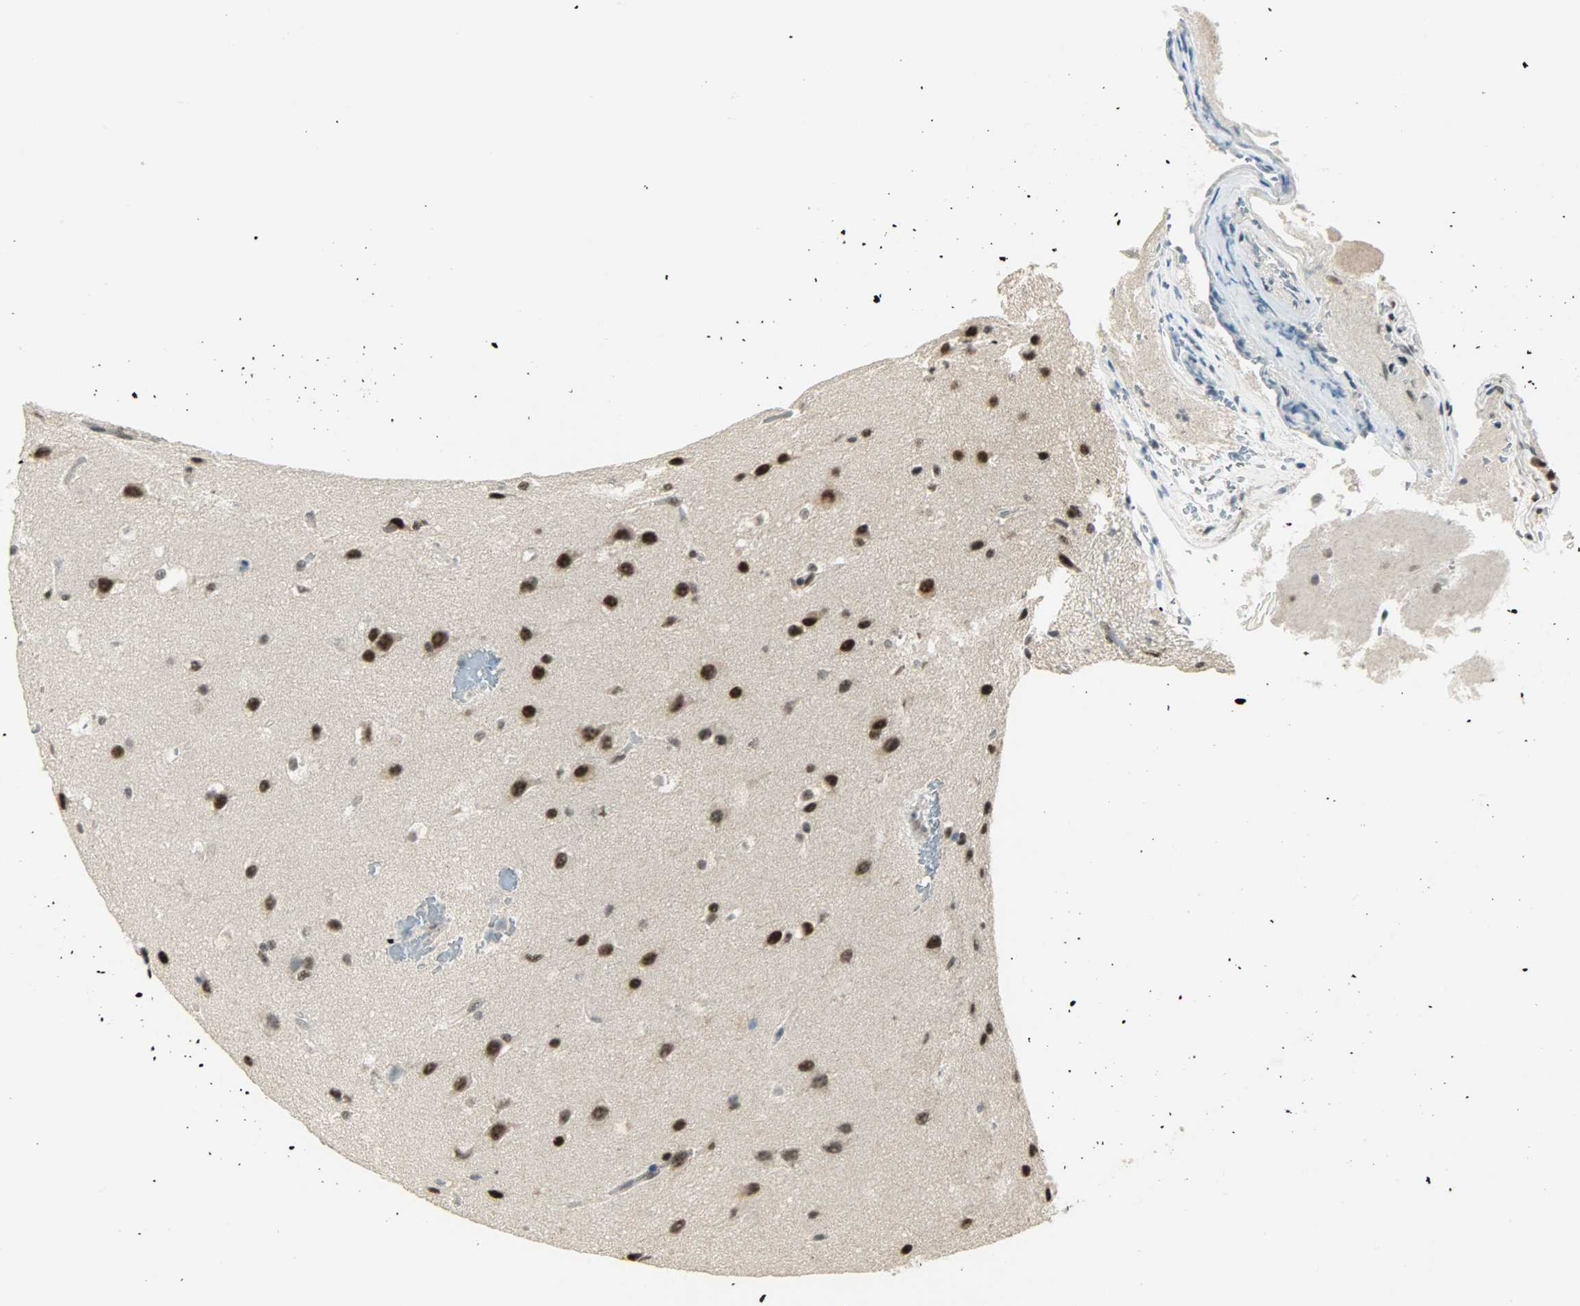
{"staining": {"intensity": "strong", "quantity": ">75%", "location": "nuclear"}, "tissue": "glioma", "cell_type": "Tumor cells", "image_type": "cancer", "snomed": [{"axis": "morphology", "description": "Glioma, malignant, Low grade"}, {"axis": "topography", "description": "Cerebral cortex"}], "caption": "Immunohistochemical staining of human glioma exhibits strong nuclear protein expression in approximately >75% of tumor cells.", "gene": "SUGP1", "patient": {"sex": "female", "age": 47}}